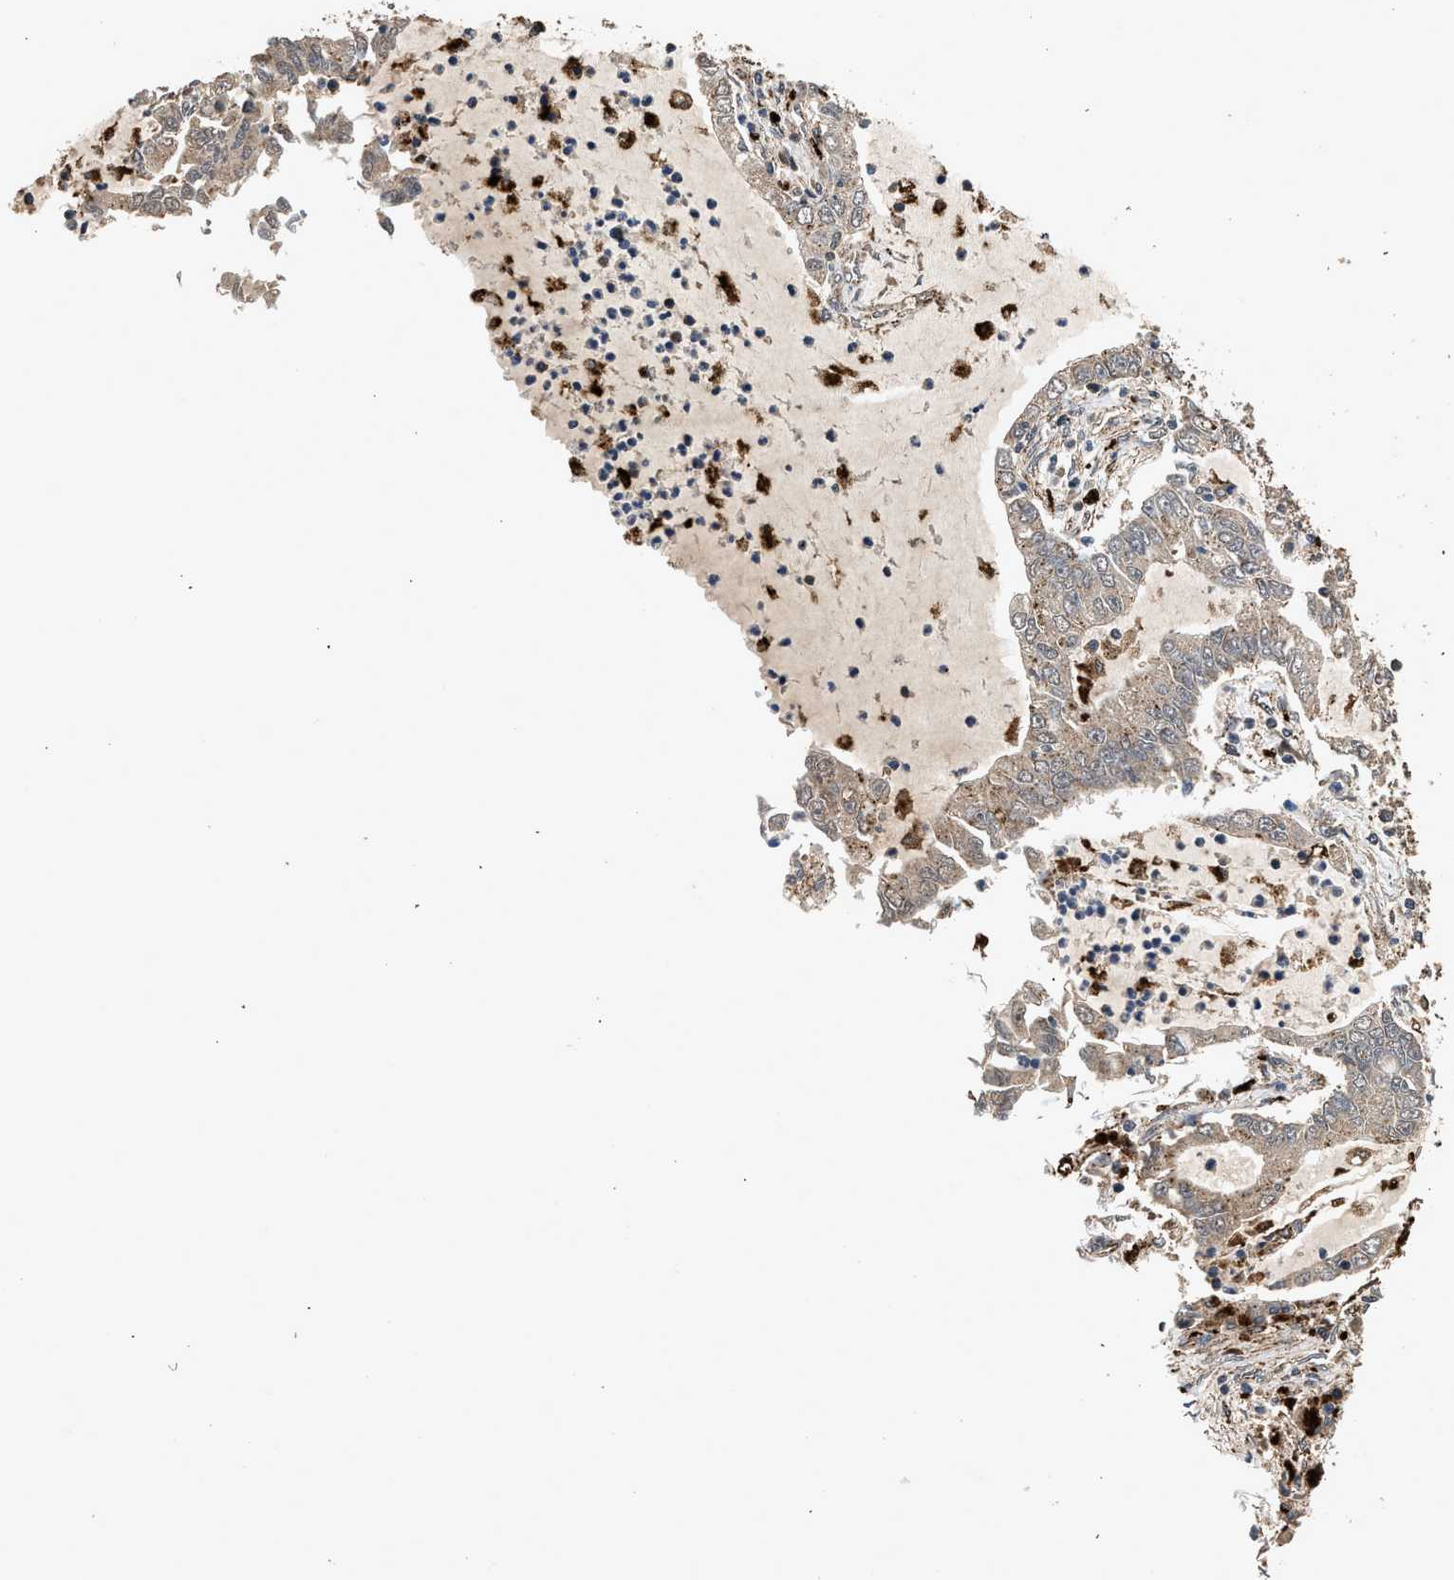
{"staining": {"intensity": "weak", "quantity": ">75%", "location": "cytoplasmic/membranous"}, "tissue": "lung cancer", "cell_type": "Tumor cells", "image_type": "cancer", "snomed": [{"axis": "morphology", "description": "Adenocarcinoma, NOS"}, {"axis": "topography", "description": "Lung"}], "caption": "Lung cancer (adenocarcinoma) was stained to show a protein in brown. There is low levels of weak cytoplasmic/membranous staining in approximately >75% of tumor cells.", "gene": "CTSV", "patient": {"sex": "female", "age": 51}}